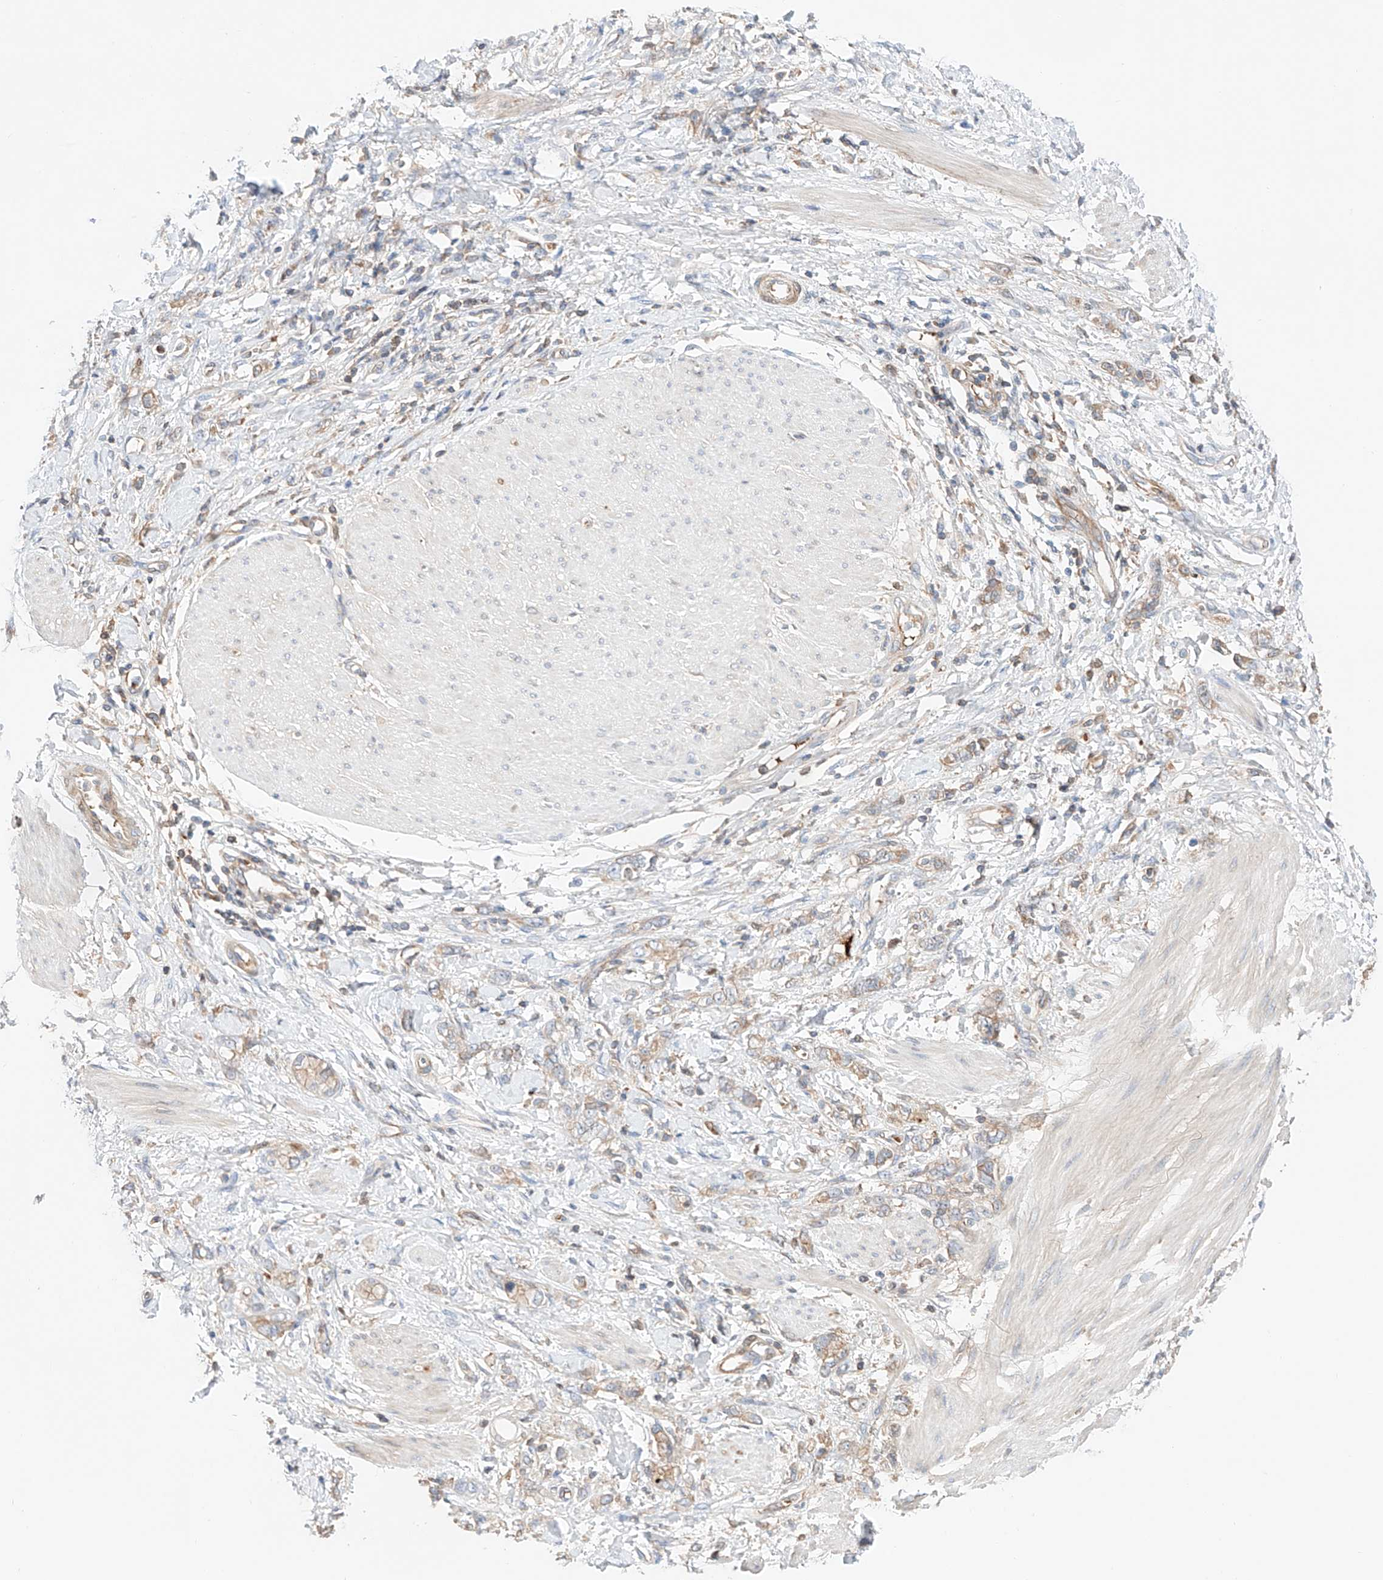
{"staining": {"intensity": "weak", "quantity": "<25%", "location": "cytoplasmic/membranous"}, "tissue": "stomach cancer", "cell_type": "Tumor cells", "image_type": "cancer", "snomed": [{"axis": "morphology", "description": "Adenocarcinoma, NOS"}, {"axis": "topography", "description": "Stomach"}], "caption": "This is an immunohistochemistry photomicrograph of adenocarcinoma (stomach). There is no staining in tumor cells.", "gene": "PGGT1B", "patient": {"sex": "female", "age": 76}}